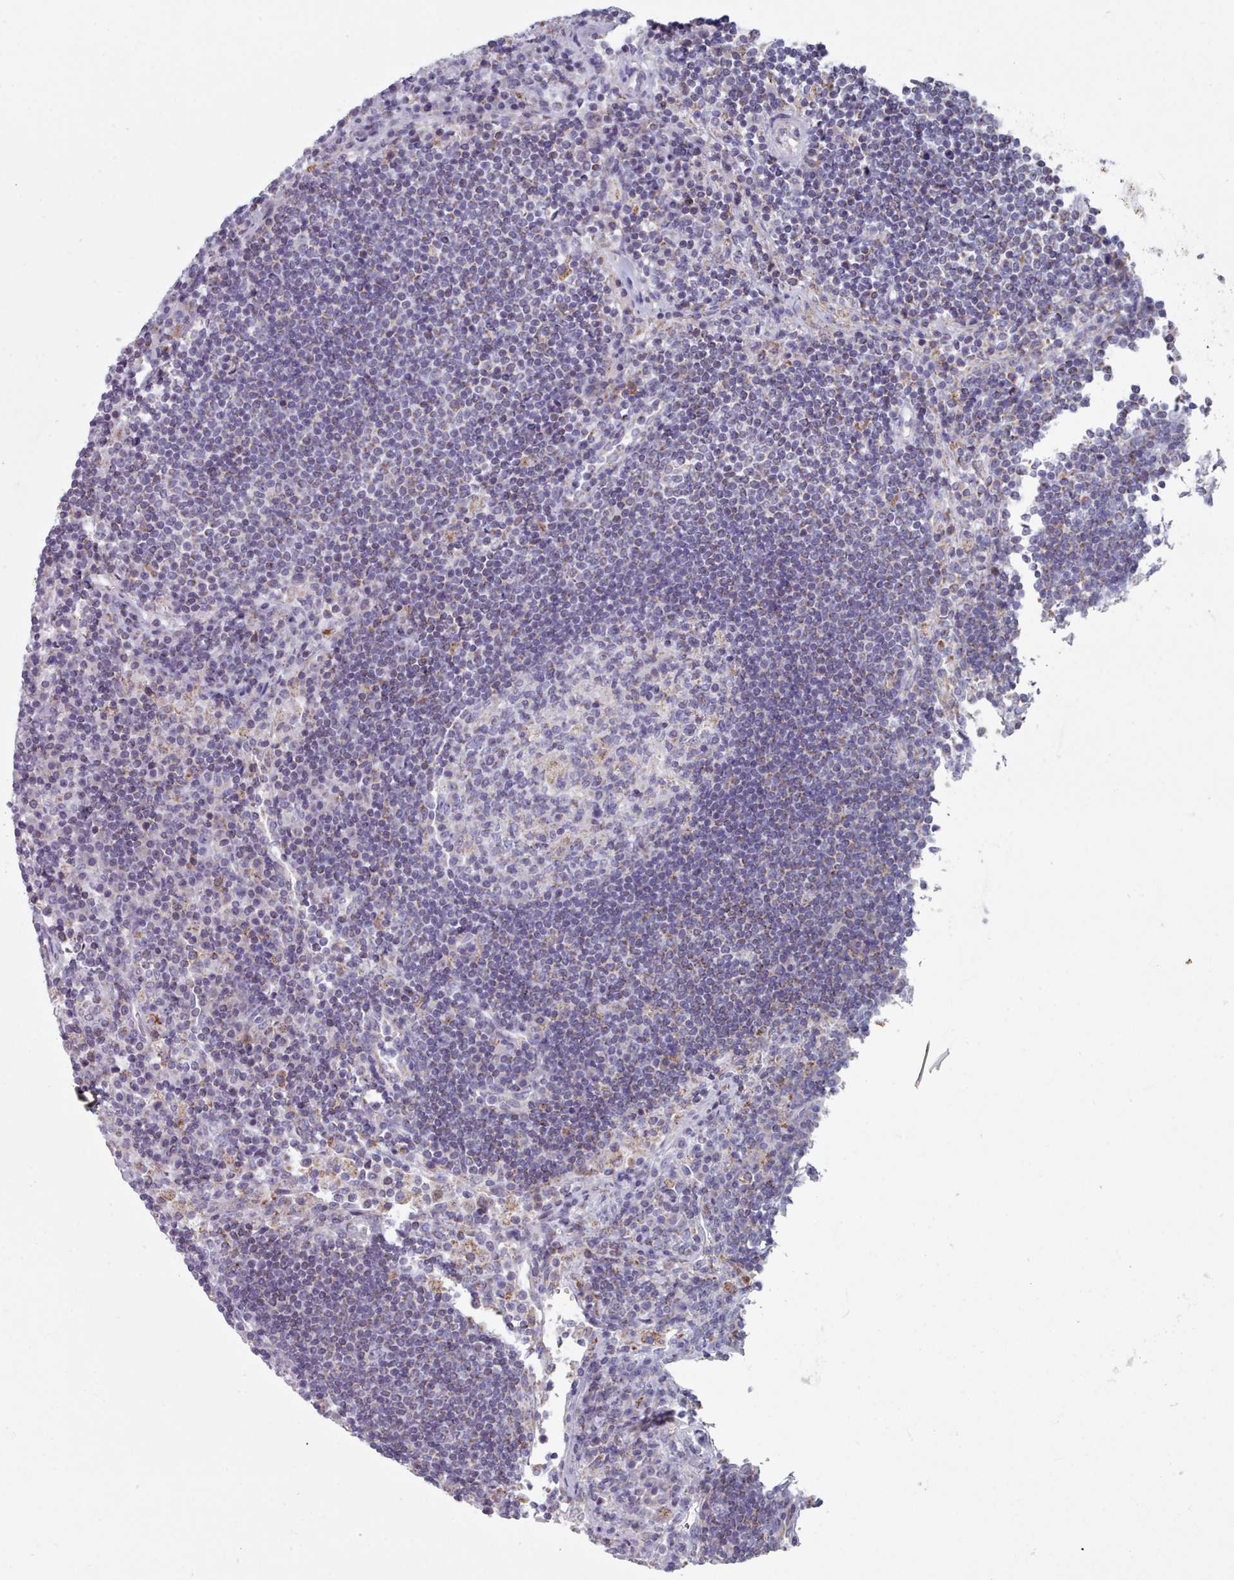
{"staining": {"intensity": "negative", "quantity": "none", "location": "none"}, "tissue": "lymph node", "cell_type": "Germinal center cells", "image_type": "normal", "snomed": [{"axis": "morphology", "description": "Normal tissue, NOS"}, {"axis": "topography", "description": "Lymph node"}], "caption": "The histopathology image exhibits no significant positivity in germinal center cells of lymph node. (Stains: DAB immunohistochemistry (IHC) with hematoxylin counter stain, Microscopy: brightfield microscopy at high magnification).", "gene": "FAM170B", "patient": {"sex": "female", "age": 53}}